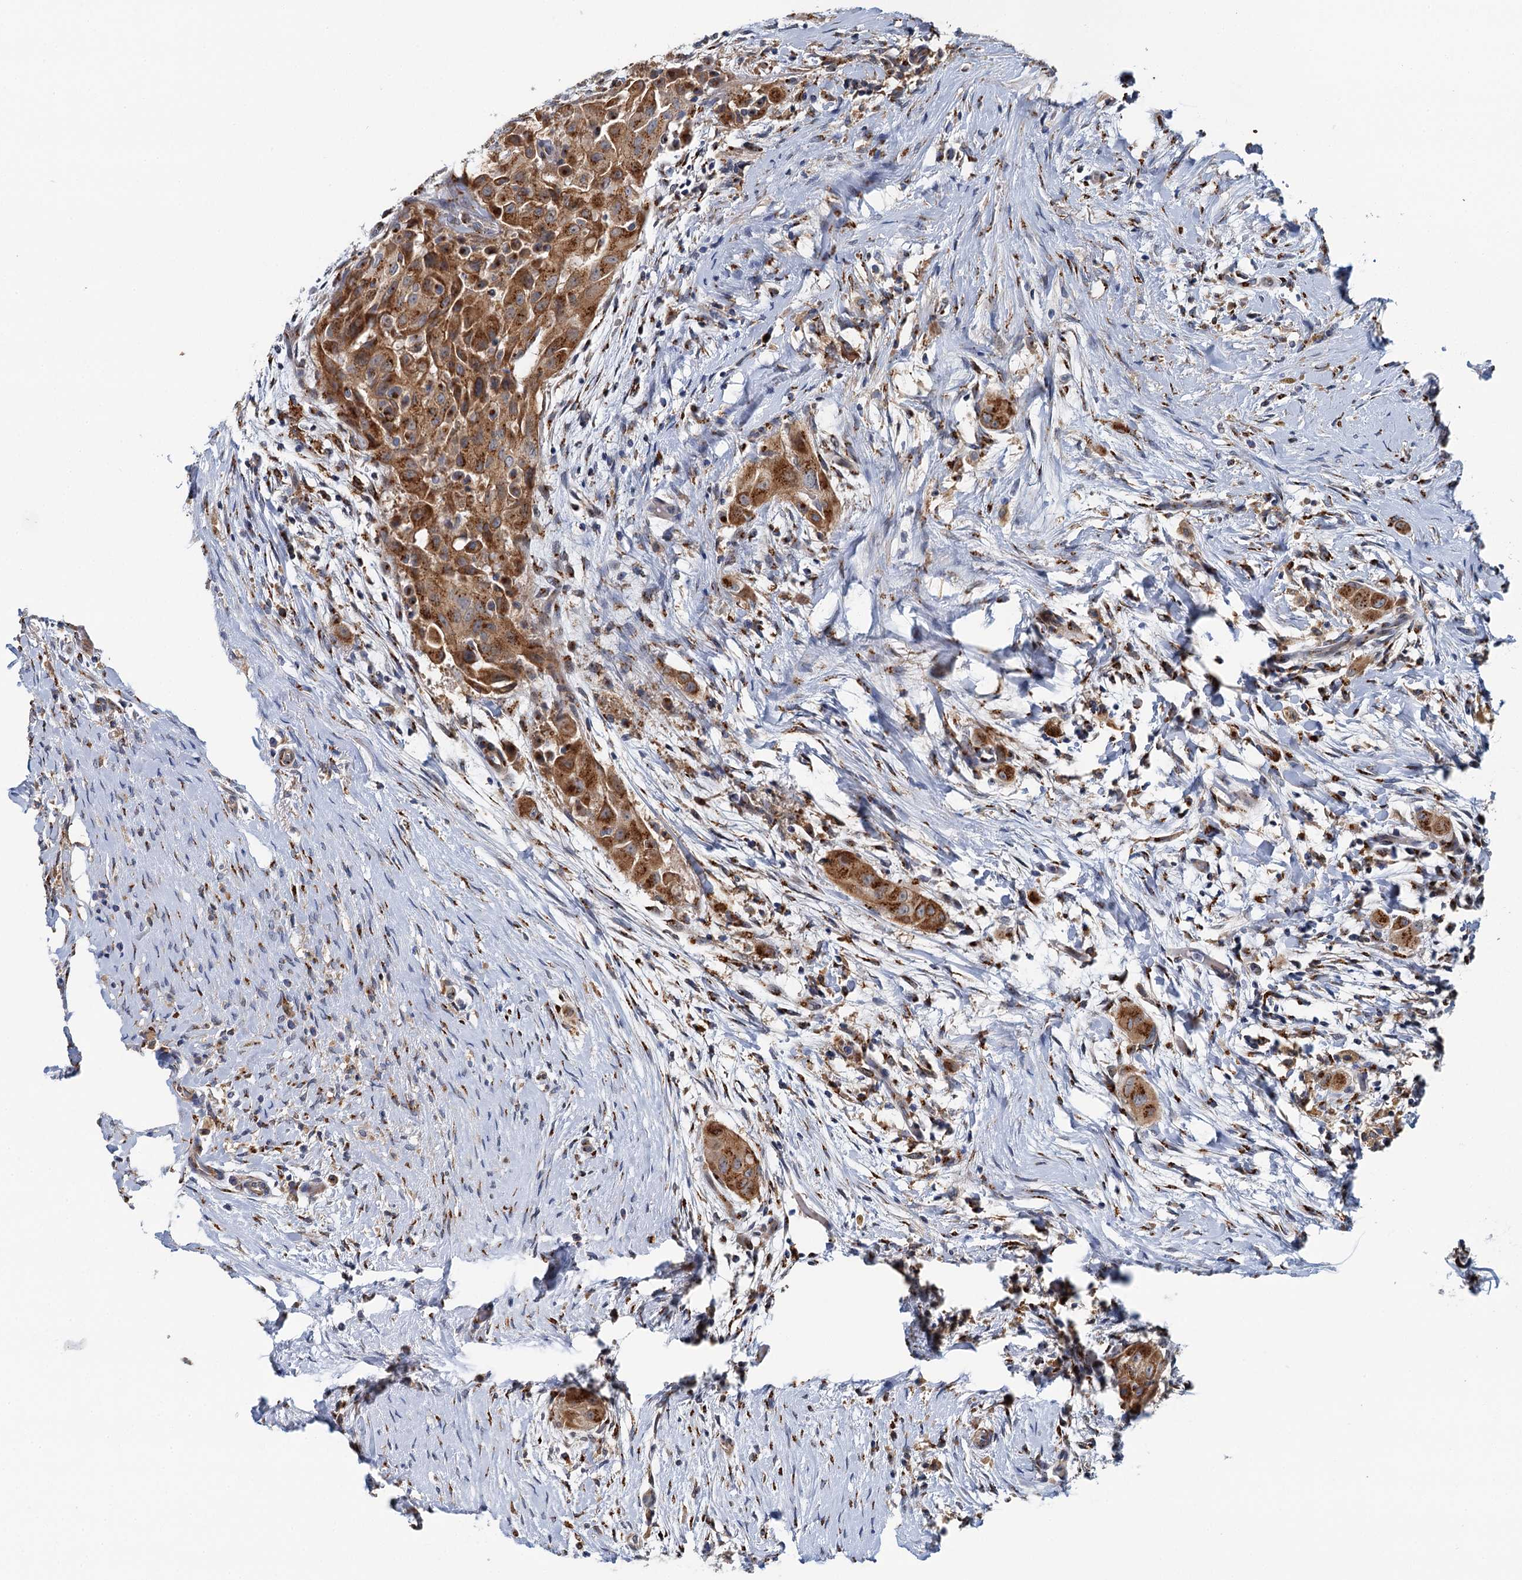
{"staining": {"intensity": "moderate", "quantity": ">75%", "location": "cytoplasmic/membranous"}, "tissue": "thyroid cancer", "cell_type": "Tumor cells", "image_type": "cancer", "snomed": [{"axis": "morphology", "description": "Papillary adenocarcinoma, NOS"}, {"axis": "topography", "description": "Thyroid gland"}], "caption": "DAB (3,3'-diaminobenzidine) immunohistochemical staining of papillary adenocarcinoma (thyroid) reveals moderate cytoplasmic/membranous protein expression in approximately >75% of tumor cells. (Brightfield microscopy of DAB IHC at high magnification).", "gene": "BET1L", "patient": {"sex": "female", "age": 59}}